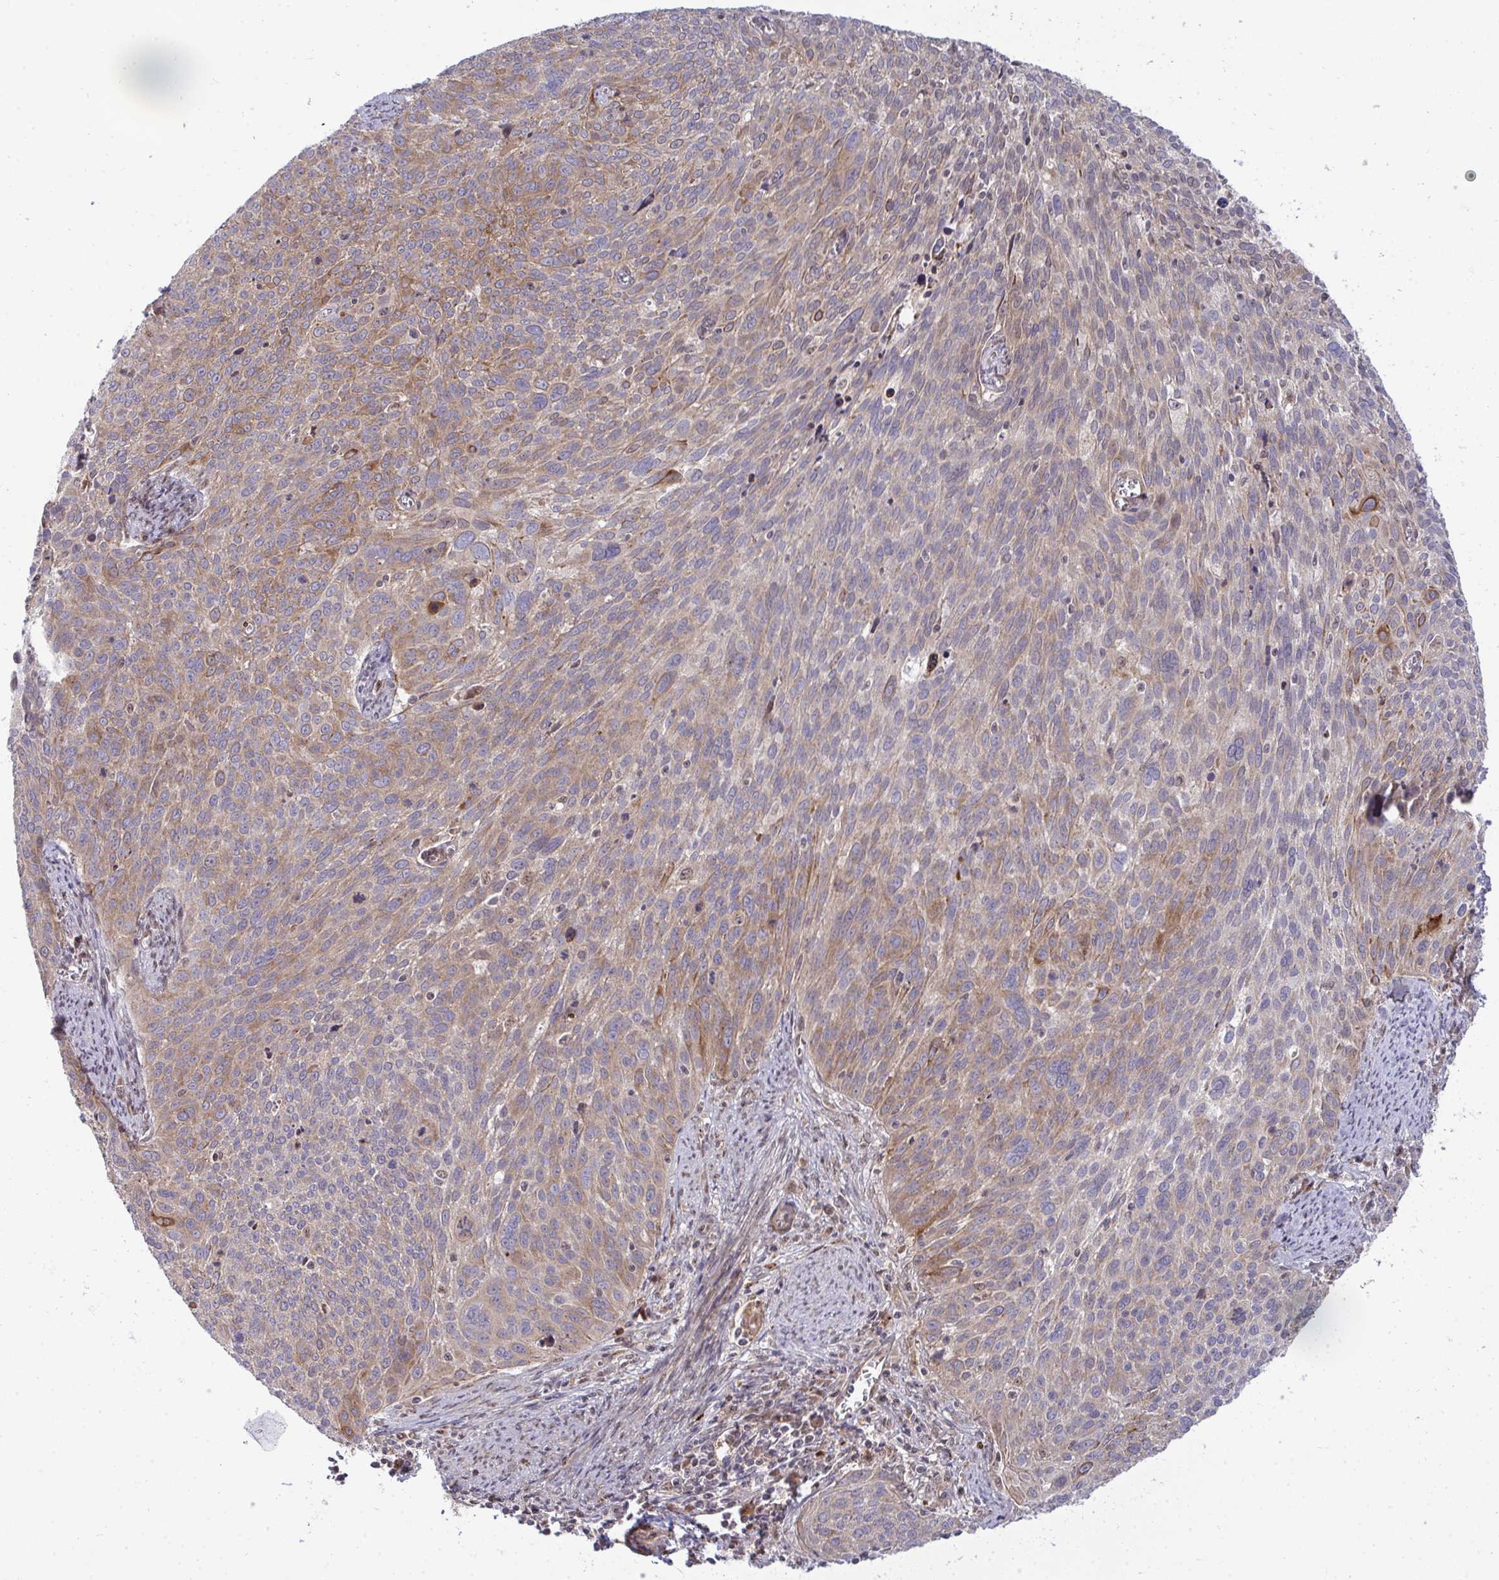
{"staining": {"intensity": "moderate", "quantity": "25%-75%", "location": "cytoplasmic/membranous"}, "tissue": "cervical cancer", "cell_type": "Tumor cells", "image_type": "cancer", "snomed": [{"axis": "morphology", "description": "Squamous cell carcinoma, NOS"}, {"axis": "topography", "description": "Cervix"}], "caption": "Immunohistochemical staining of cervical cancer (squamous cell carcinoma) demonstrates moderate cytoplasmic/membranous protein expression in approximately 25%-75% of tumor cells.", "gene": "TRIM44", "patient": {"sex": "female", "age": 39}}